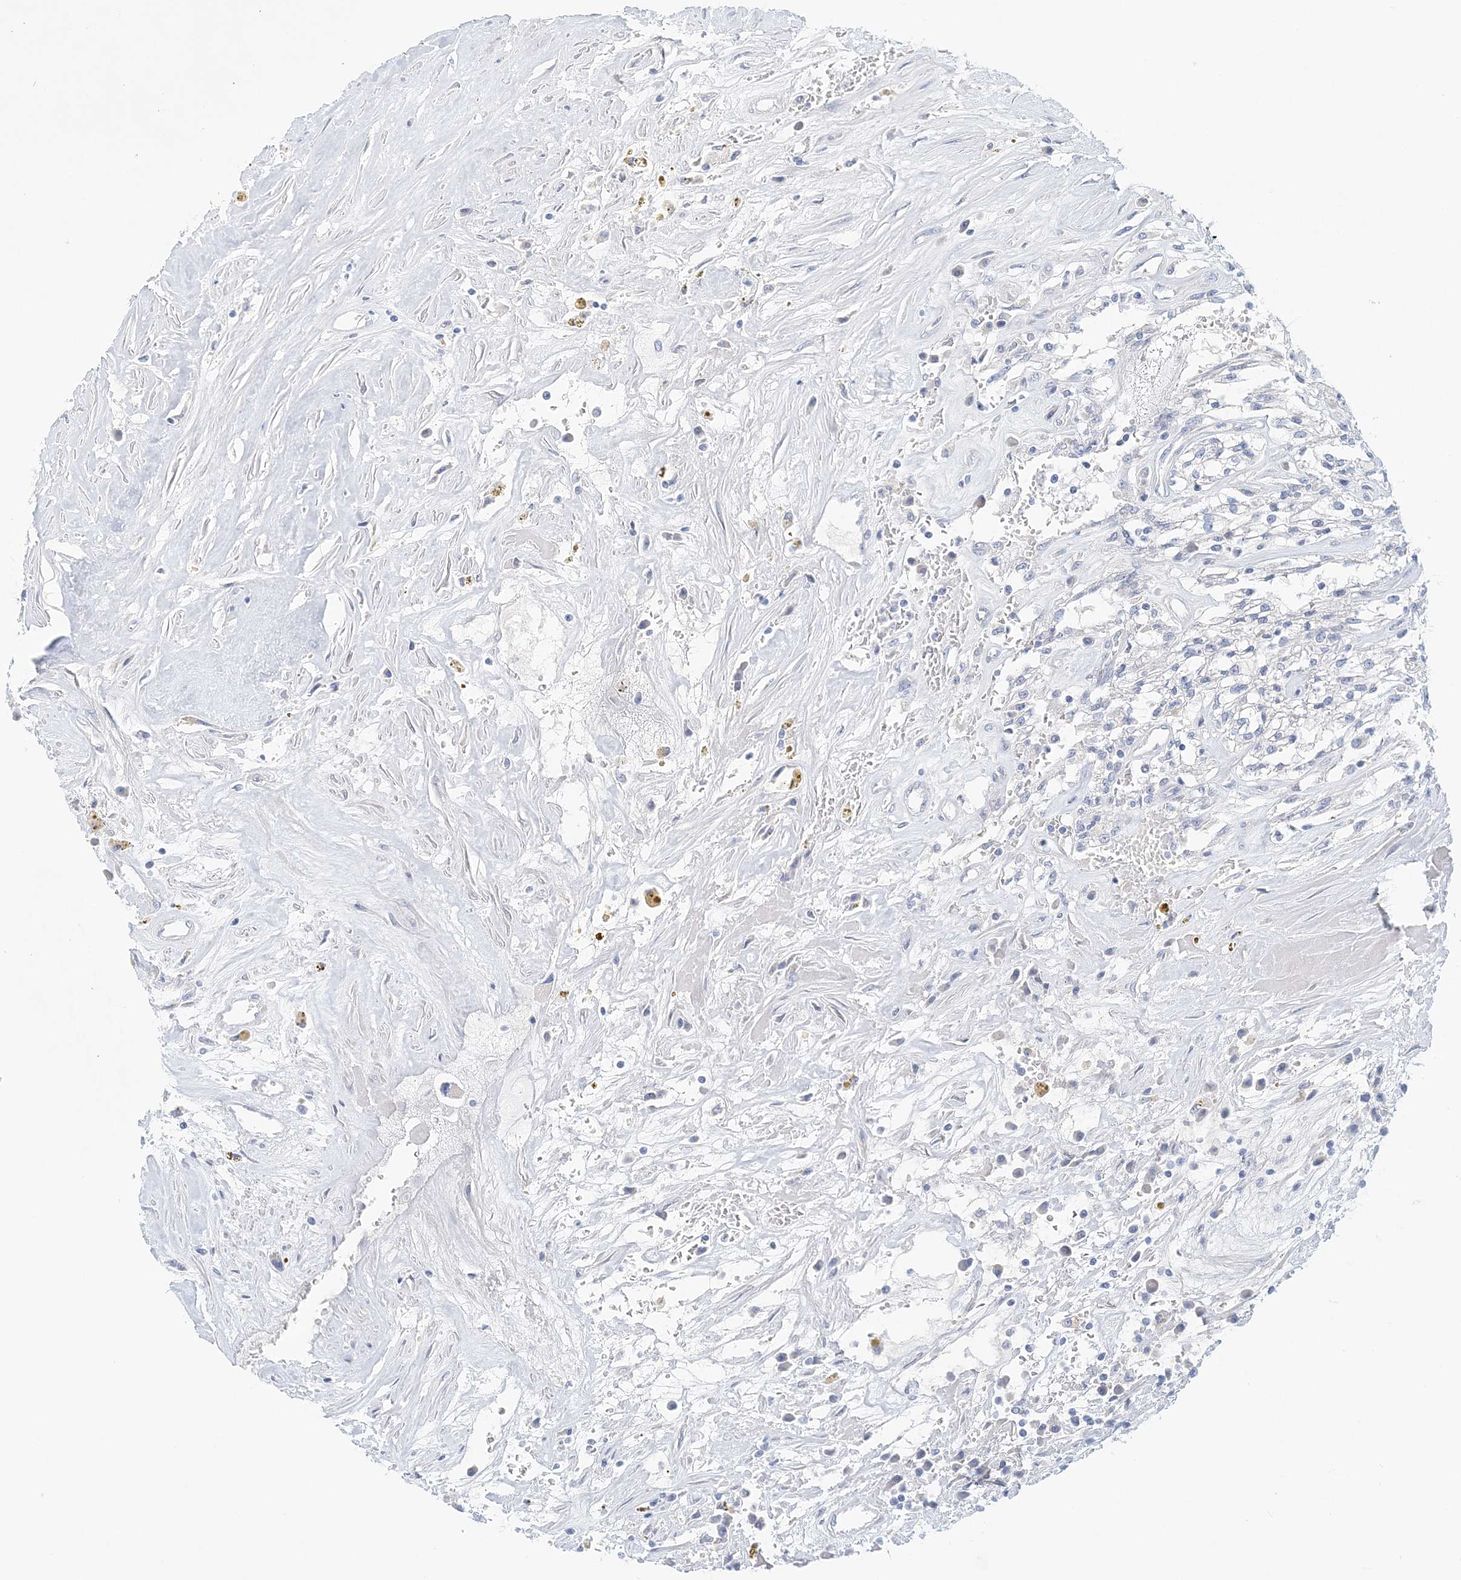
{"staining": {"intensity": "negative", "quantity": "none", "location": "none"}, "tissue": "renal cancer", "cell_type": "Tumor cells", "image_type": "cancer", "snomed": [{"axis": "morphology", "description": "Adenocarcinoma, NOS"}, {"axis": "topography", "description": "Kidney"}], "caption": "The image exhibits no staining of tumor cells in renal adenocarcinoma.", "gene": "LRRIQ4", "patient": {"sex": "female", "age": 52}}